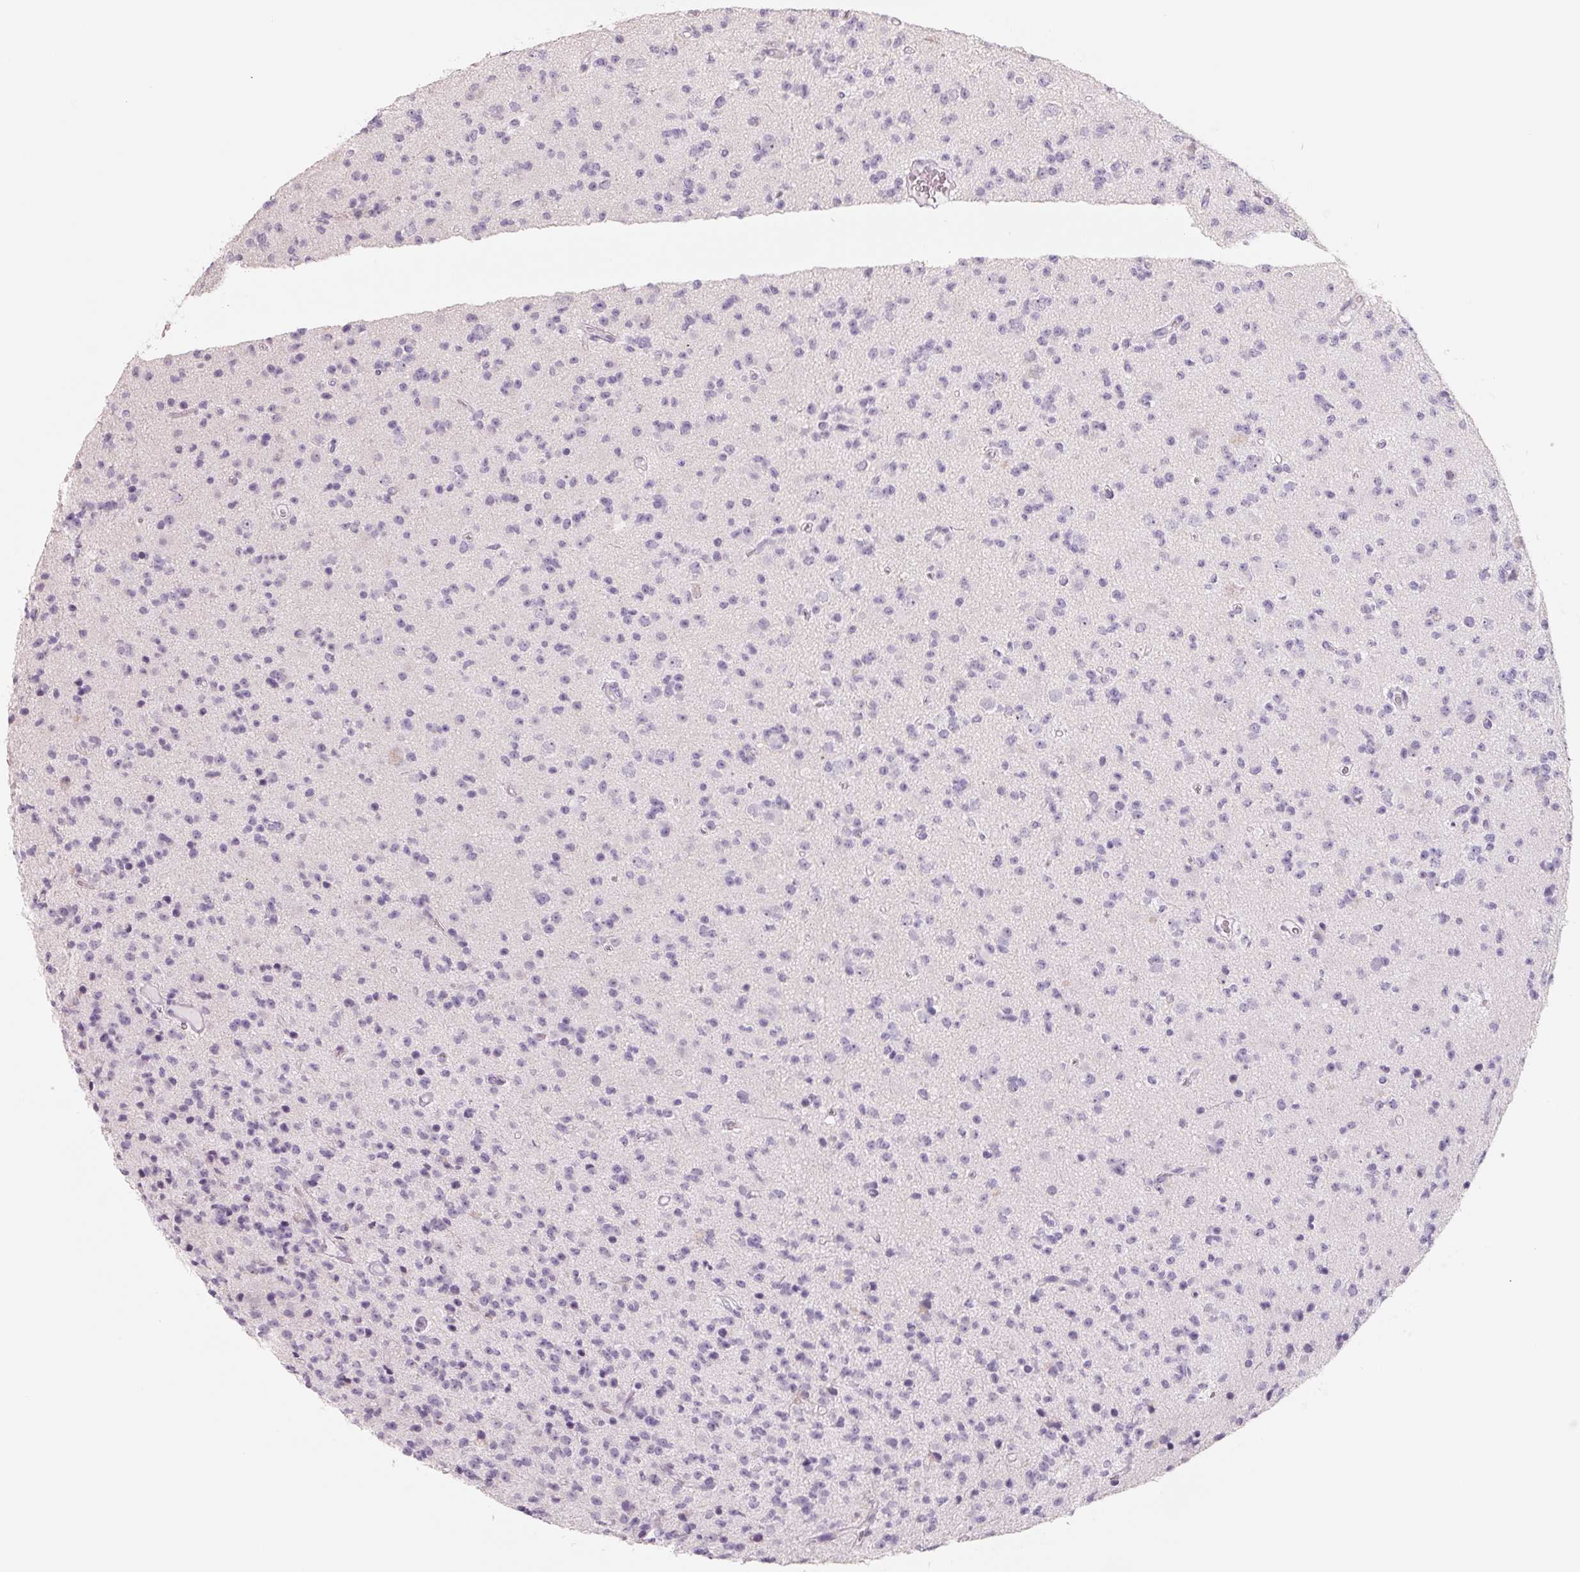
{"staining": {"intensity": "negative", "quantity": "none", "location": "none"}, "tissue": "glioma", "cell_type": "Tumor cells", "image_type": "cancer", "snomed": [{"axis": "morphology", "description": "Glioma, malignant, High grade"}, {"axis": "topography", "description": "Brain"}], "caption": "Tumor cells show no significant protein positivity in glioma. (DAB (3,3'-diaminobenzidine) IHC, high magnification).", "gene": "FTCD", "patient": {"sex": "male", "age": 36}}